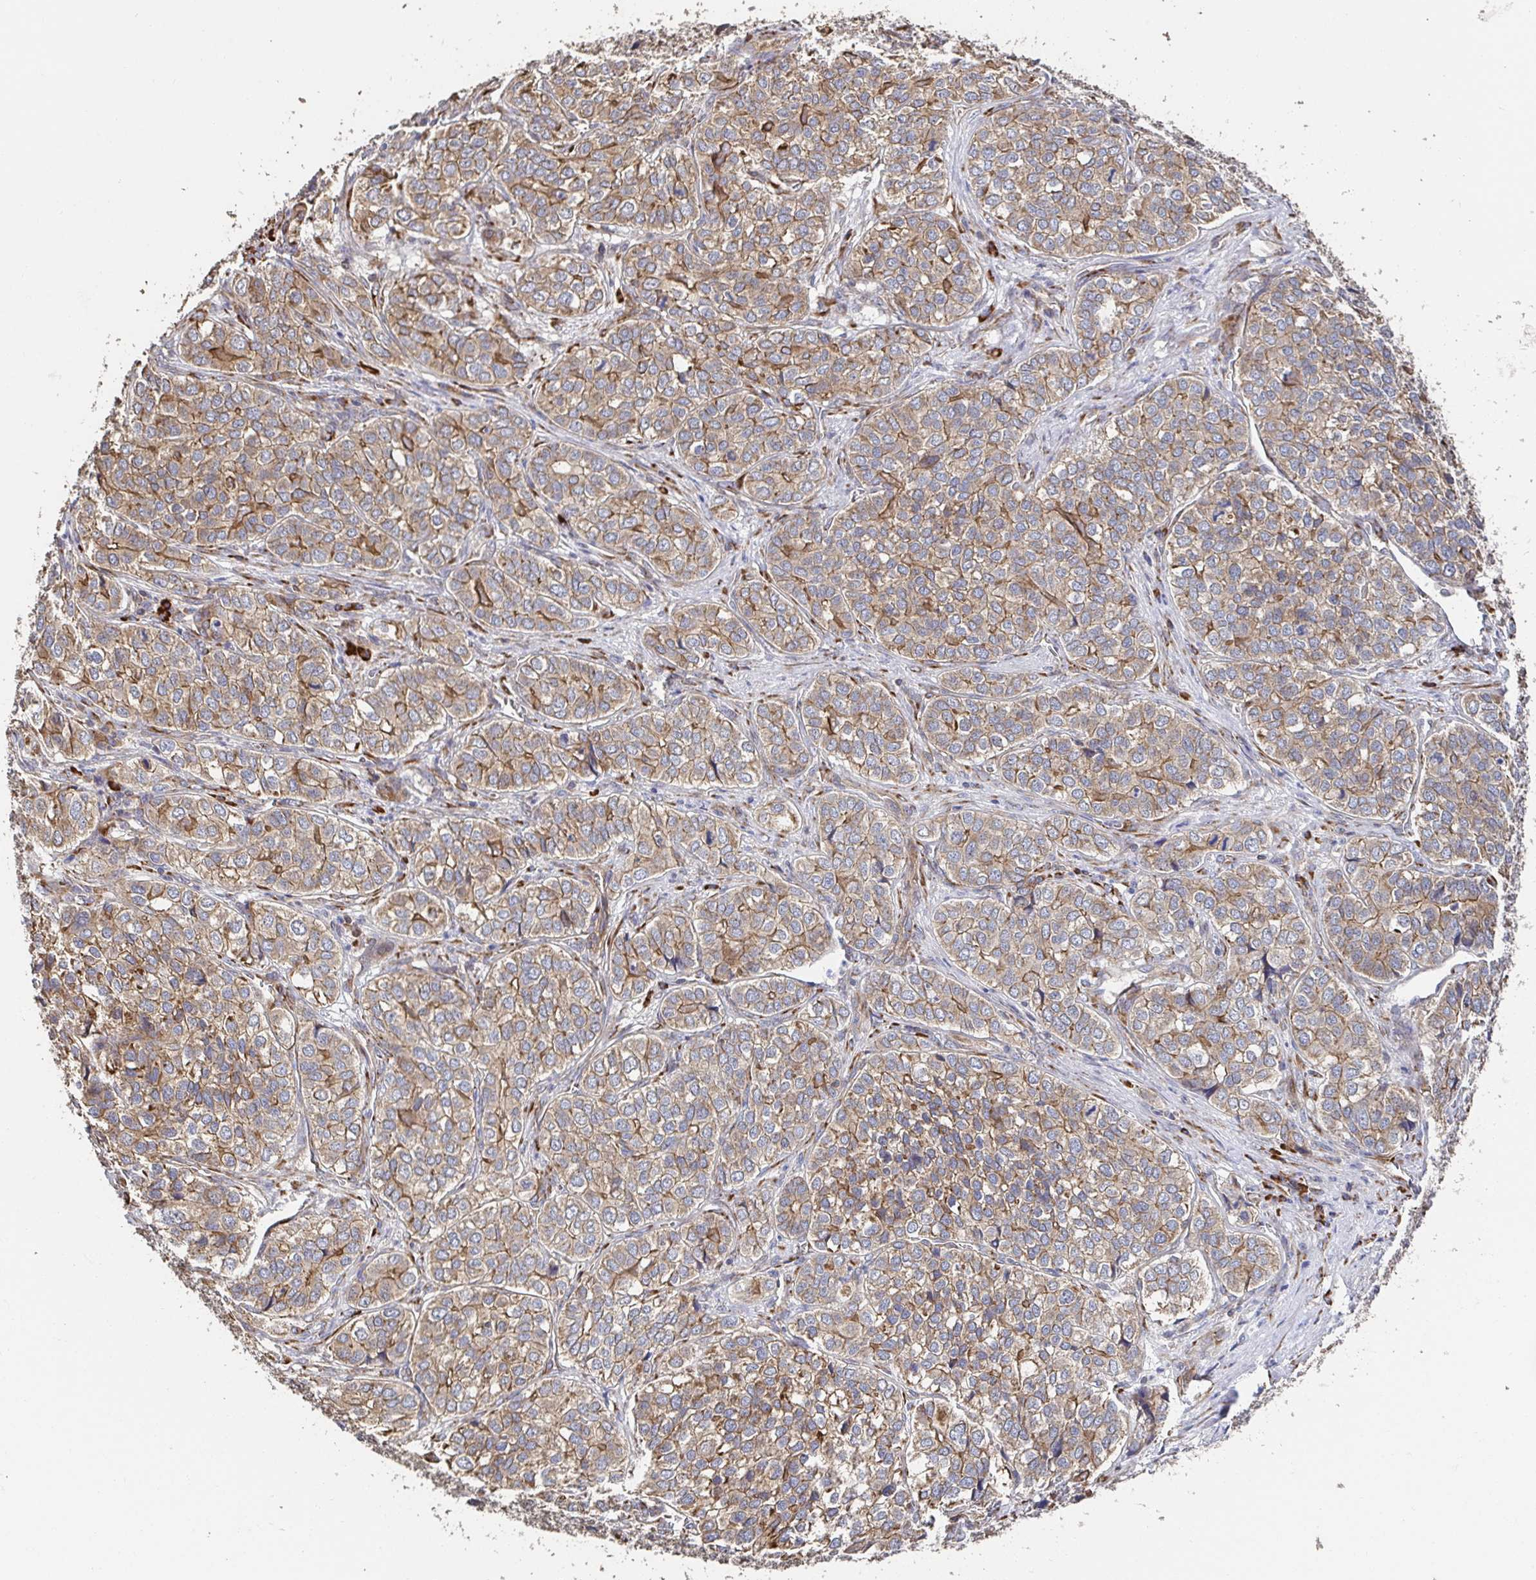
{"staining": {"intensity": "moderate", "quantity": ">75%", "location": "cytoplasmic/membranous"}, "tissue": "liver cancer", "cell_type": "Tumor cells", "image_type": "cancer", "snomed": [{"axis": "morphology", "description": "Cholangiocarcinoma"}, {"axis": "topography", "description": "Liver"}], "caption": "Human cholangiocarcinoma (liver) stained for a protein (brown) reveals moderate cytoplasmic/membranous positive expression in approximately >75% of tumor cells.", "gene": "APBB1", "patient": {"sex": "male", "age": 56}}